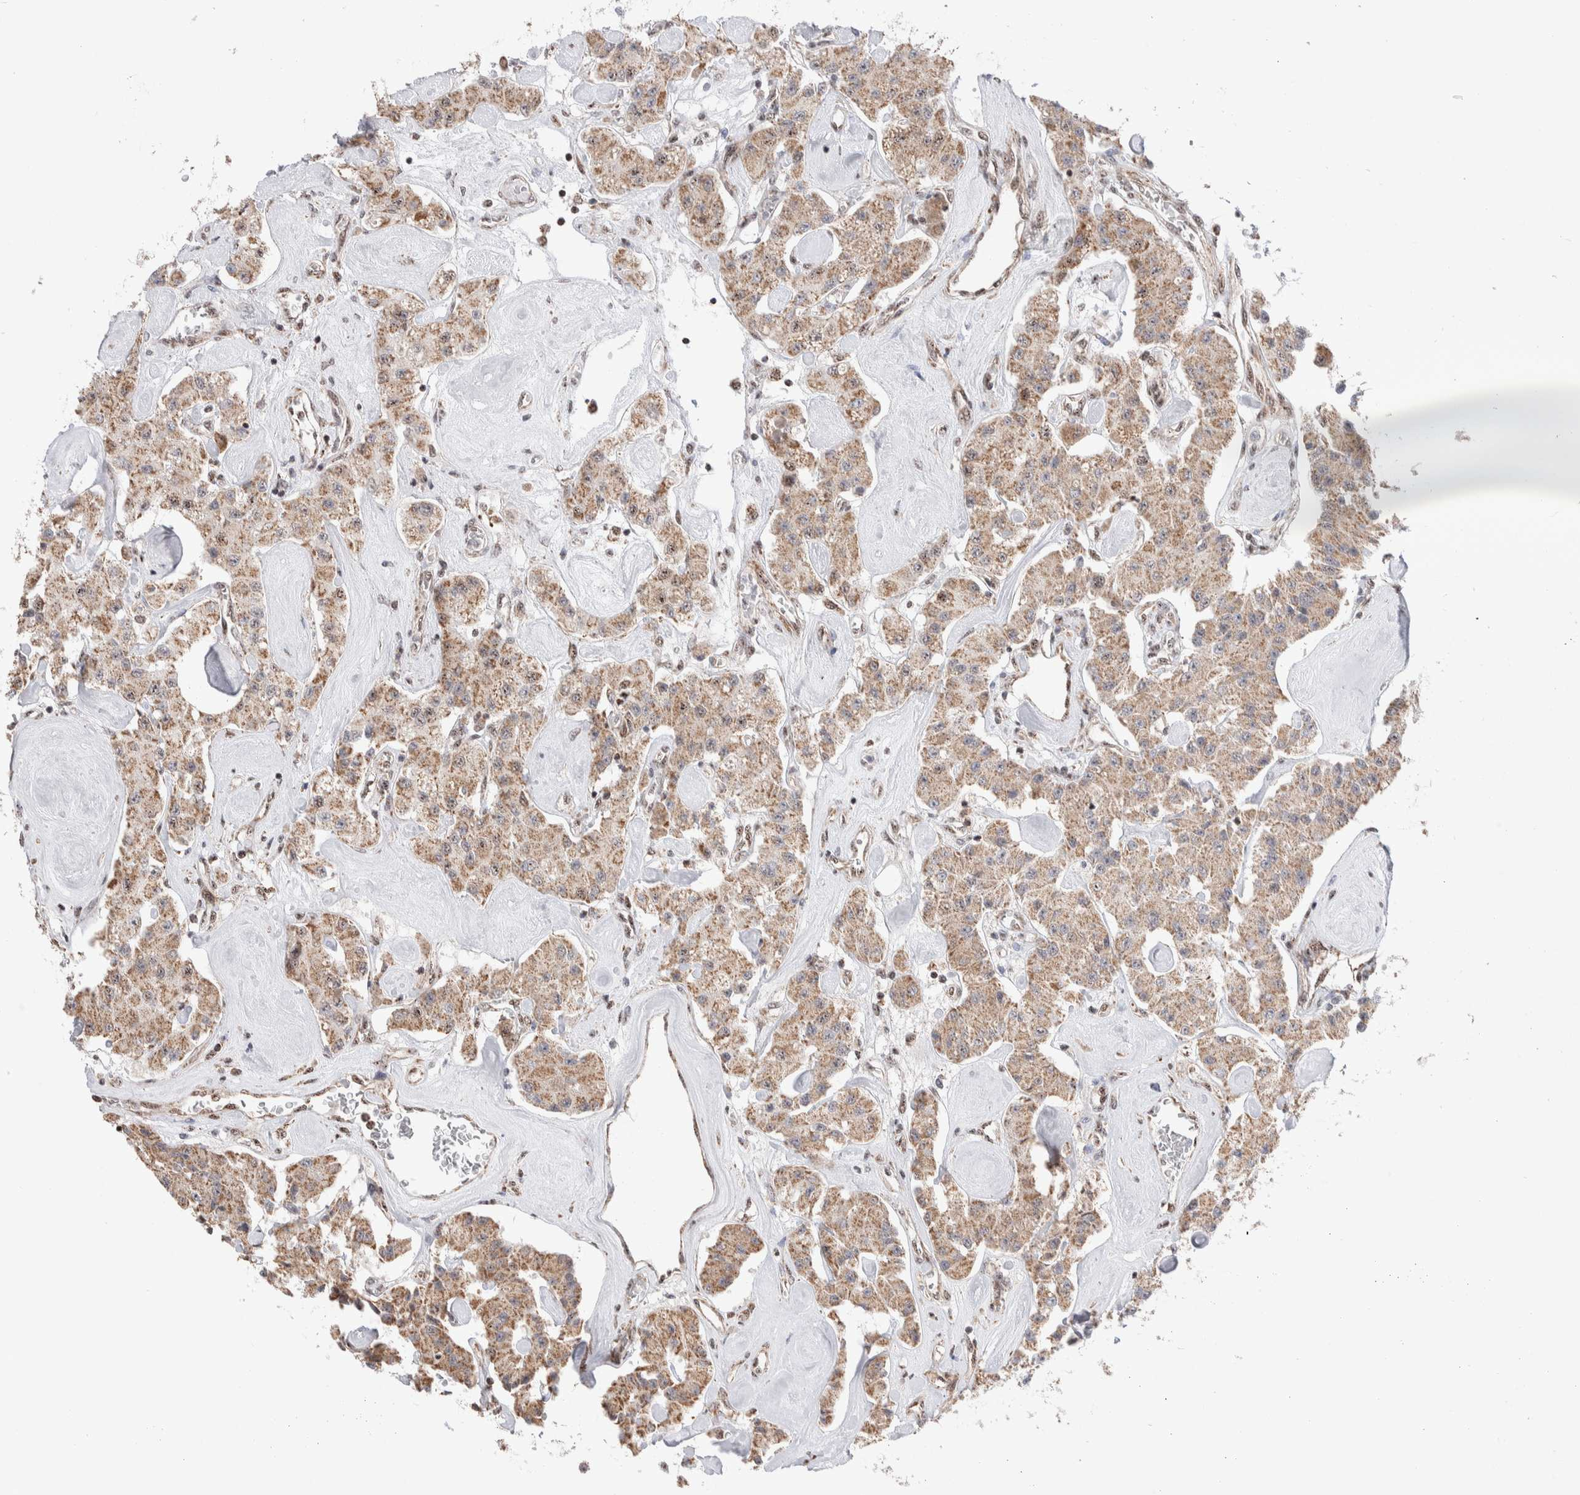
{"staining": {"intensity": "moderate", "quantity": ">75%", "location": "cytoplasmic/membranous"}, "tissue": "carcinoid", "cell_type": "Tumor cells", "image_type": "cancer", "snomed": [{"axis": "morphology", "description": "Carcinoid, malignant, NOS"}, {"axis": "topography", "description": "Pancreas"}], "caption": "Carcinoid (malignant) tissue reveals moderate cytoplasmic/membranous staining in approximately >75% of tumor cells, visualized by immunohistochemistry.", "gene": "ZNF695", "patient": {"sex": "male", "age": 41}}